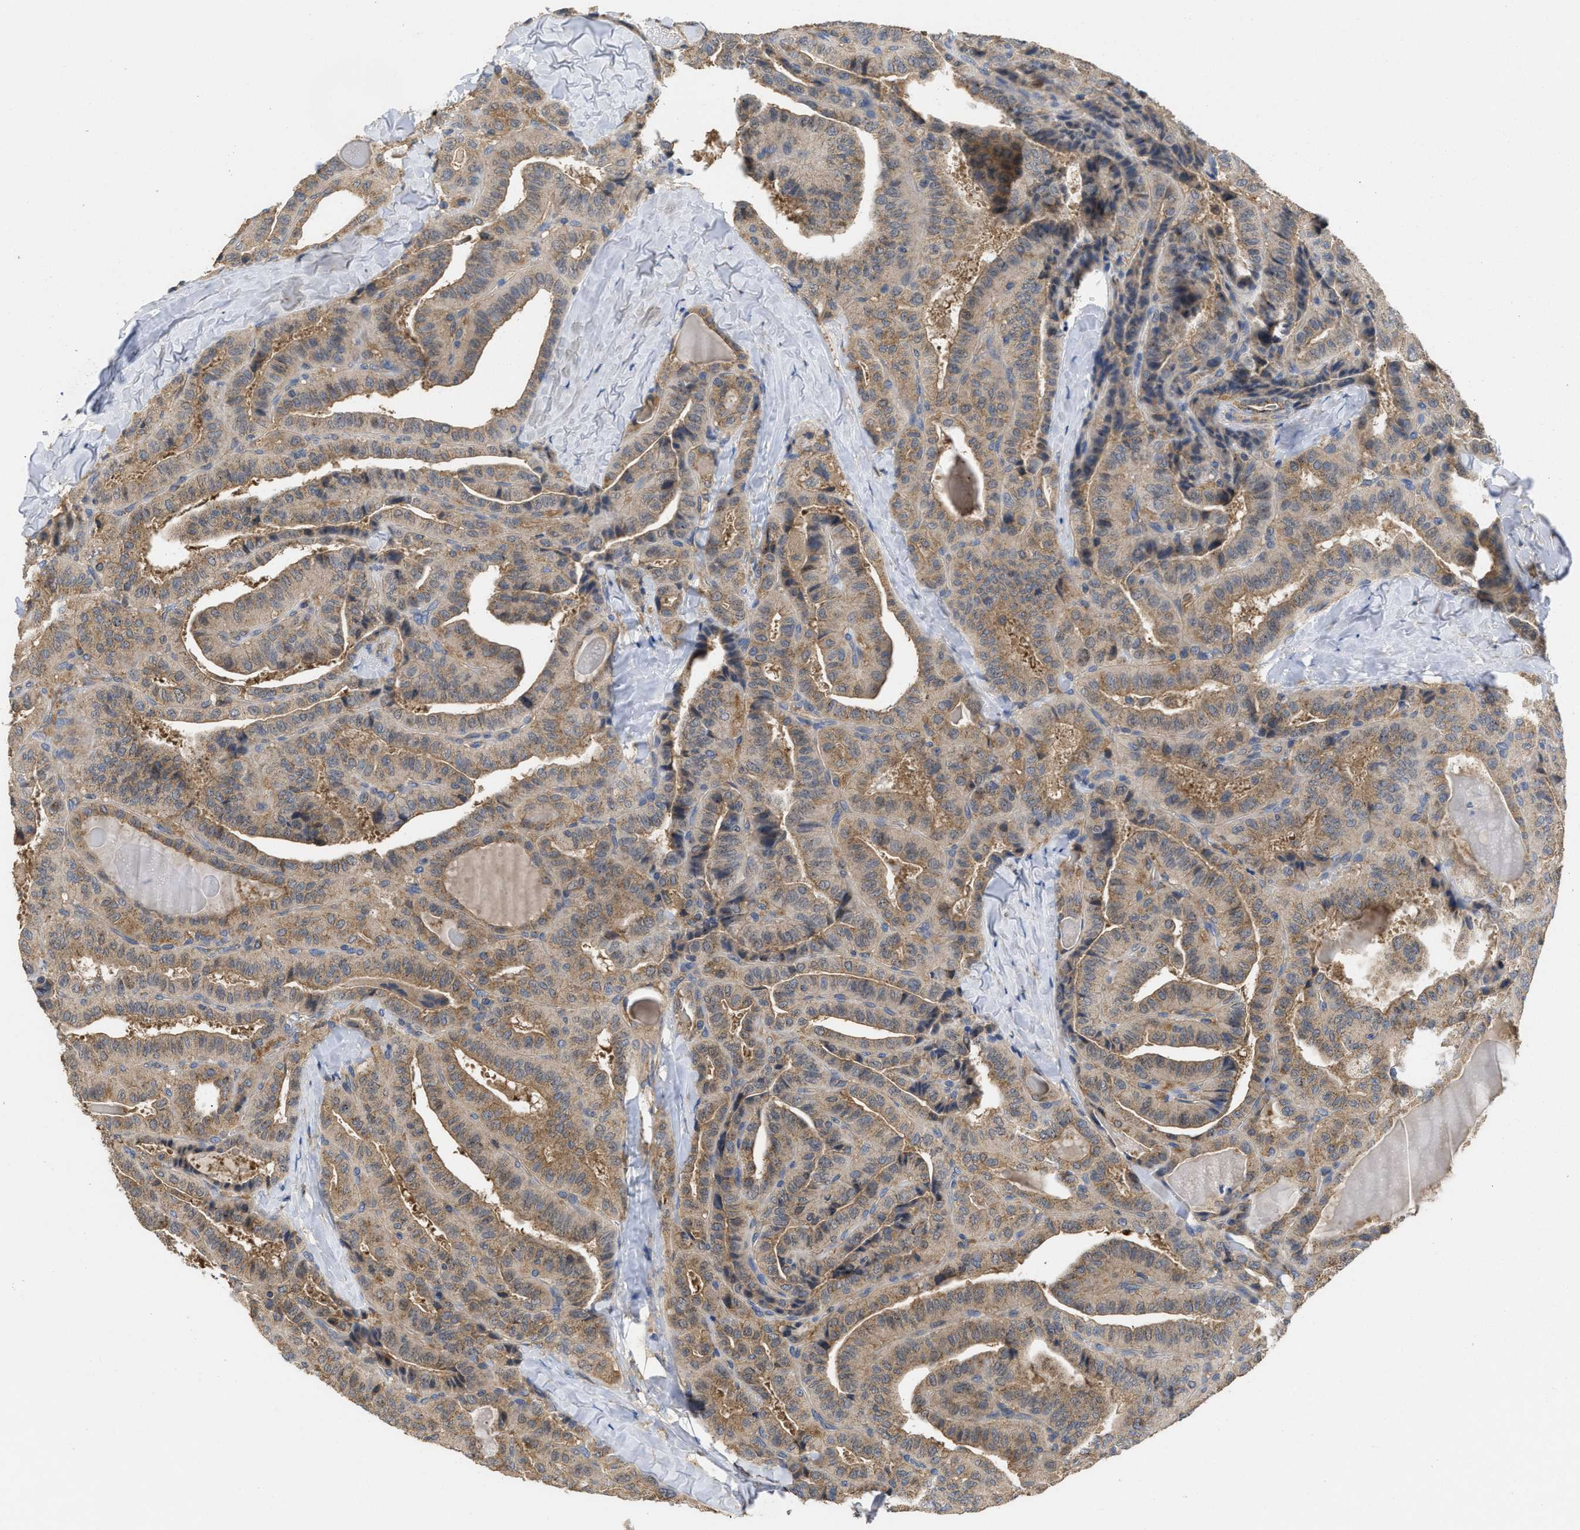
{"staining": {"intensity": "weak", "quantity": ">75%", "location": "cytoplasmic/membranous"}, "tissue": "thyroid cancer", "cell_type": "Tumor cells", "image_type": "cancer", "snomed": [{"axis": "morphology", "description": "Papillary adenocarcinoma, NOS"}, {"axis": "topography", "description": "Thyroid gland"}], "caption": "Thyroid cancer stained for a protein exhibits weak cytoplasmic/membranous positivity in tumor cells.", "gene": "RNF216", "patient": {"sex": "male", "age": 77}}